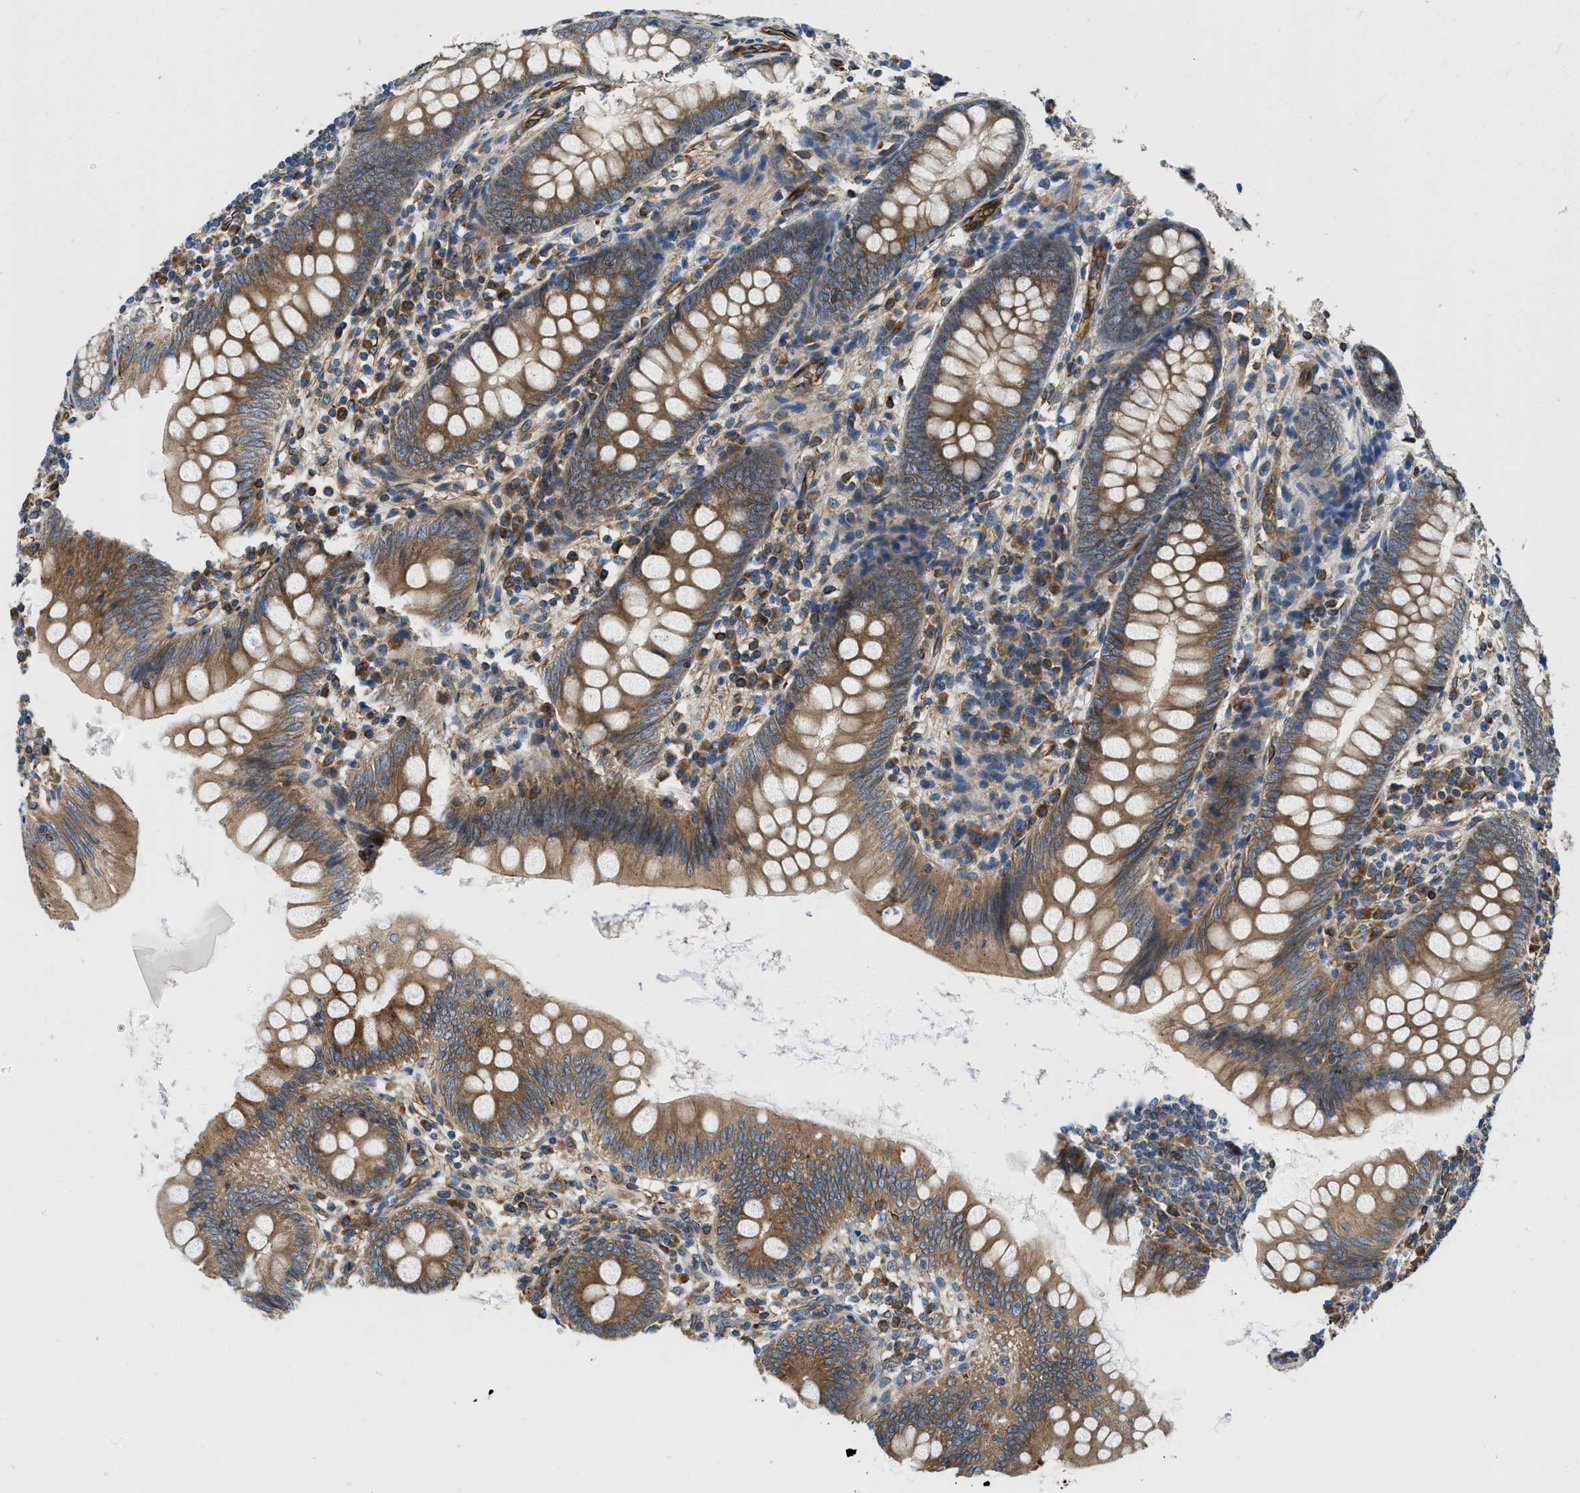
{"staining": {"intensity": "strong", "quantity": ">75%", "location": "cytoplasmic/membranous"}, "tissue": "appendix", "cell_type": "Glandular cells", "image_type": "normal", "snomed": [{"axis": "morphology", "description": "Normal tissue, NOS"}, {"axis": "topography", "description": "Appendix"}], "caption": "Protein expression analysis of unremarkable appendix exhibits strong cytoplasmic/membranous staining in approximately >75% of glandular cells.", "gene": "HSD17B12", "patient": {"sex": "female", "age": 77}}